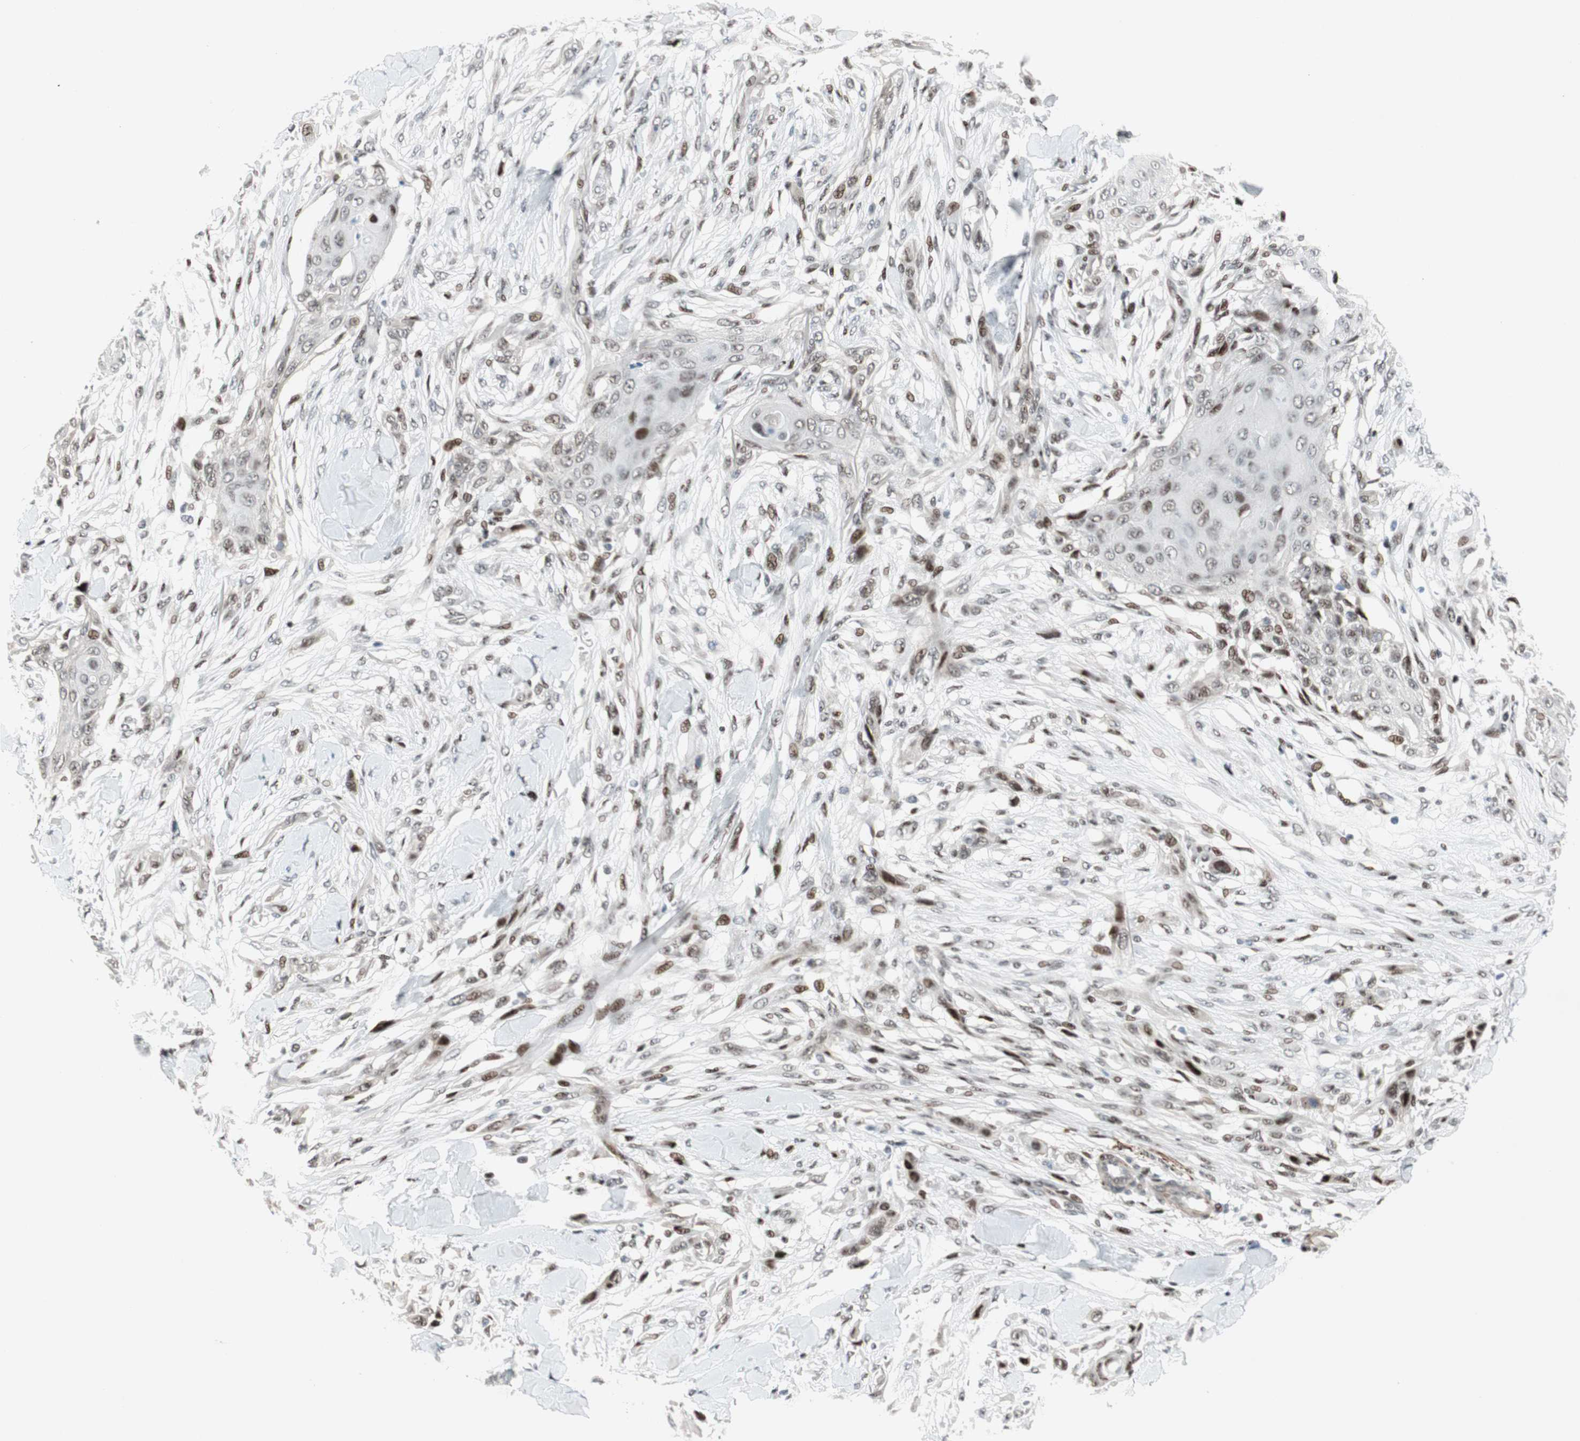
{"staining": {"intensity": "weak", "quantity": "<25%", "location": "nuclear"}, "tissue": "skin cancer", "cell_type": "Tumor cells", "image_type": "cancer", "snomed": [{"axis": "morphology", "description": "Squamous cell carcinoma, NOS"}, {"axis": "topography", "description": "Skin"}], "caption": "IHC image of neoplastic tissue: skin cancer stained with DAB (3,3'-diaminobenzidine) displays no significant protein positivity in tumor cells. (Immunohistochemistry (ihc), brightfield microscopy, high magnification).", "gene": "FBXO44", "patient": {"sex": "female", "age": 59}}